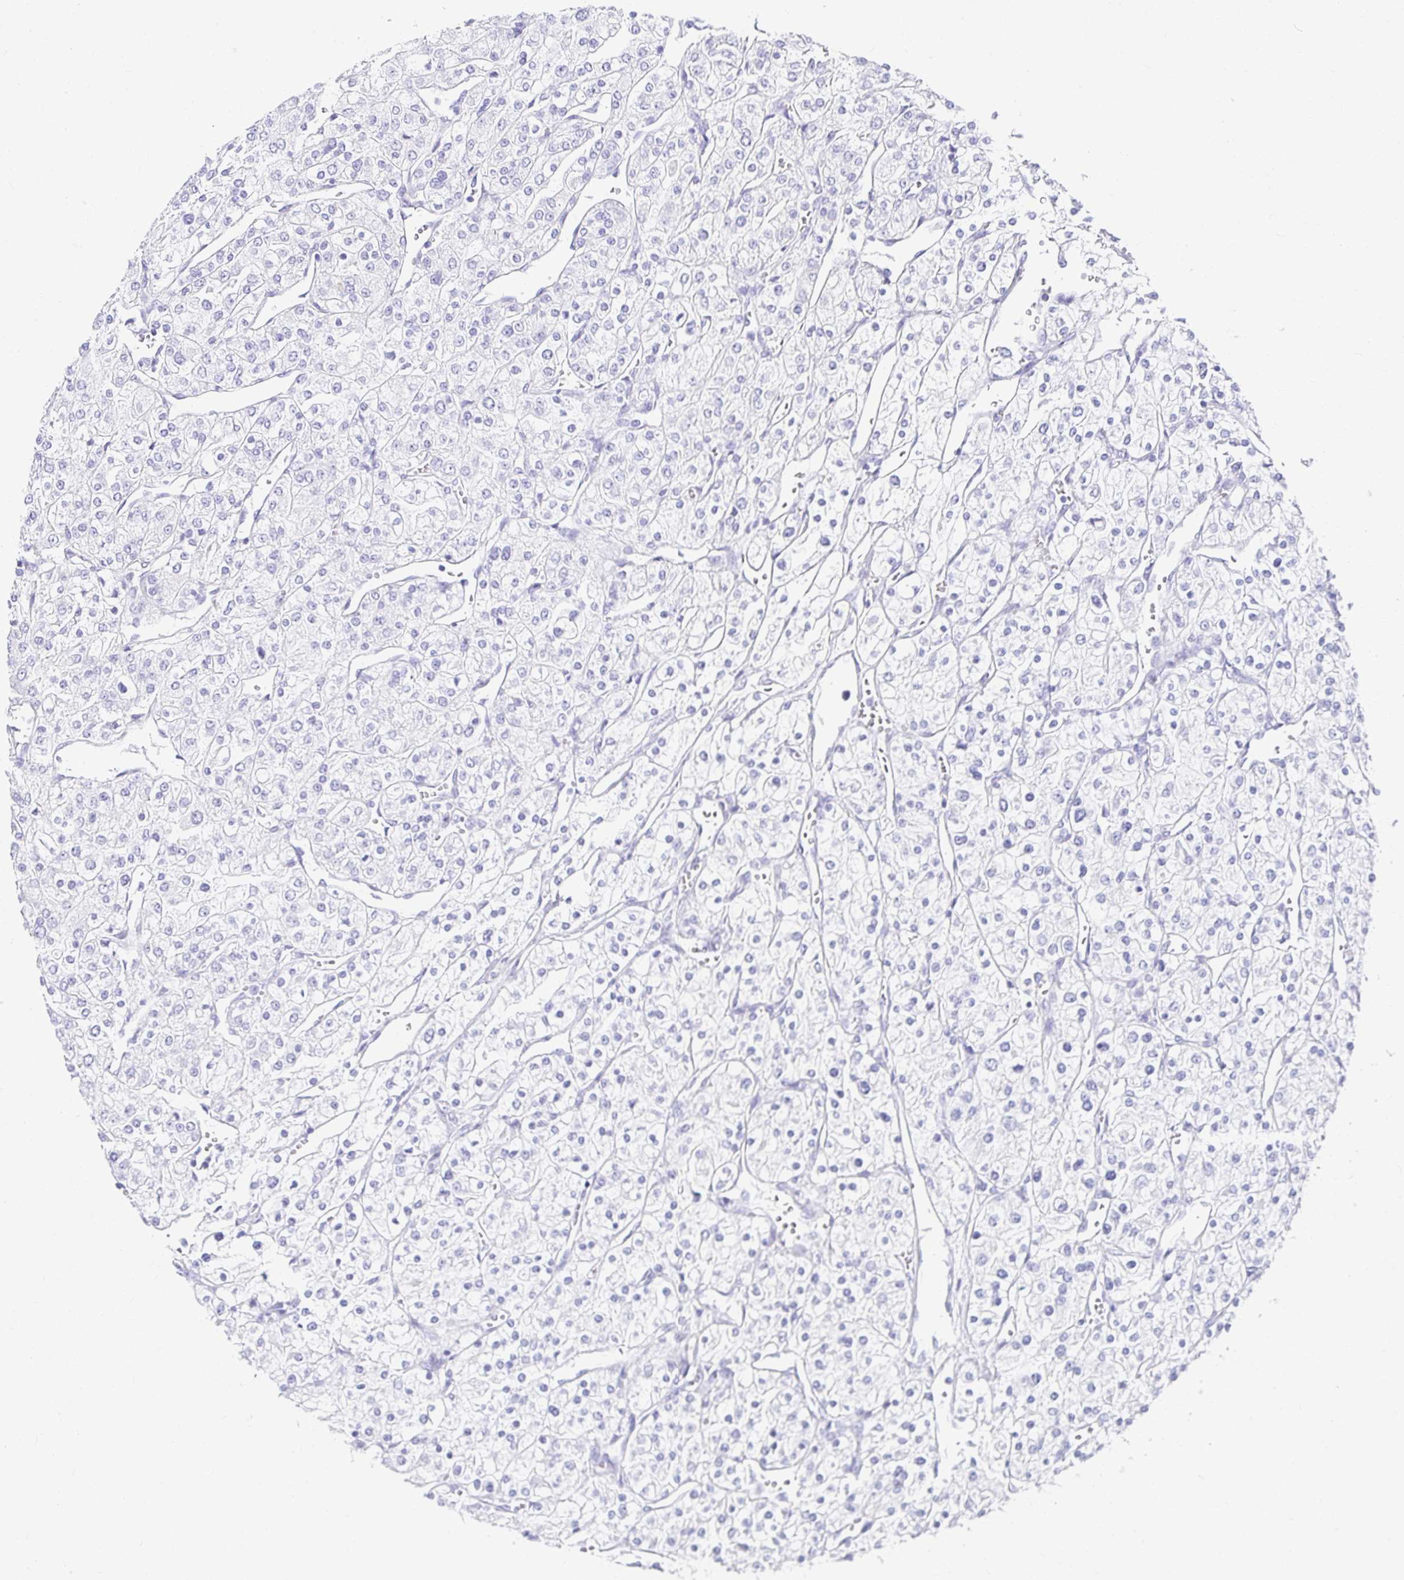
{"staining": {"intensity": "negative", "quantity": "none", "location": "none"}, "tissue": "renal cancer", "cell_type": "Tumor cells", "image_type": "cancer", "snomed": [{"axis": "morphology", "description": "Adenocarcinoma, NOS"}, {"axis": "topography", "description": "Kidney"}], "caption": "DAB immunohistochemical staining of human renal adenocarcinoma demonstrates no significant staining in tumor cells.", "gene": "CHAT", "patient": {"sex": "male", "age": 80}}